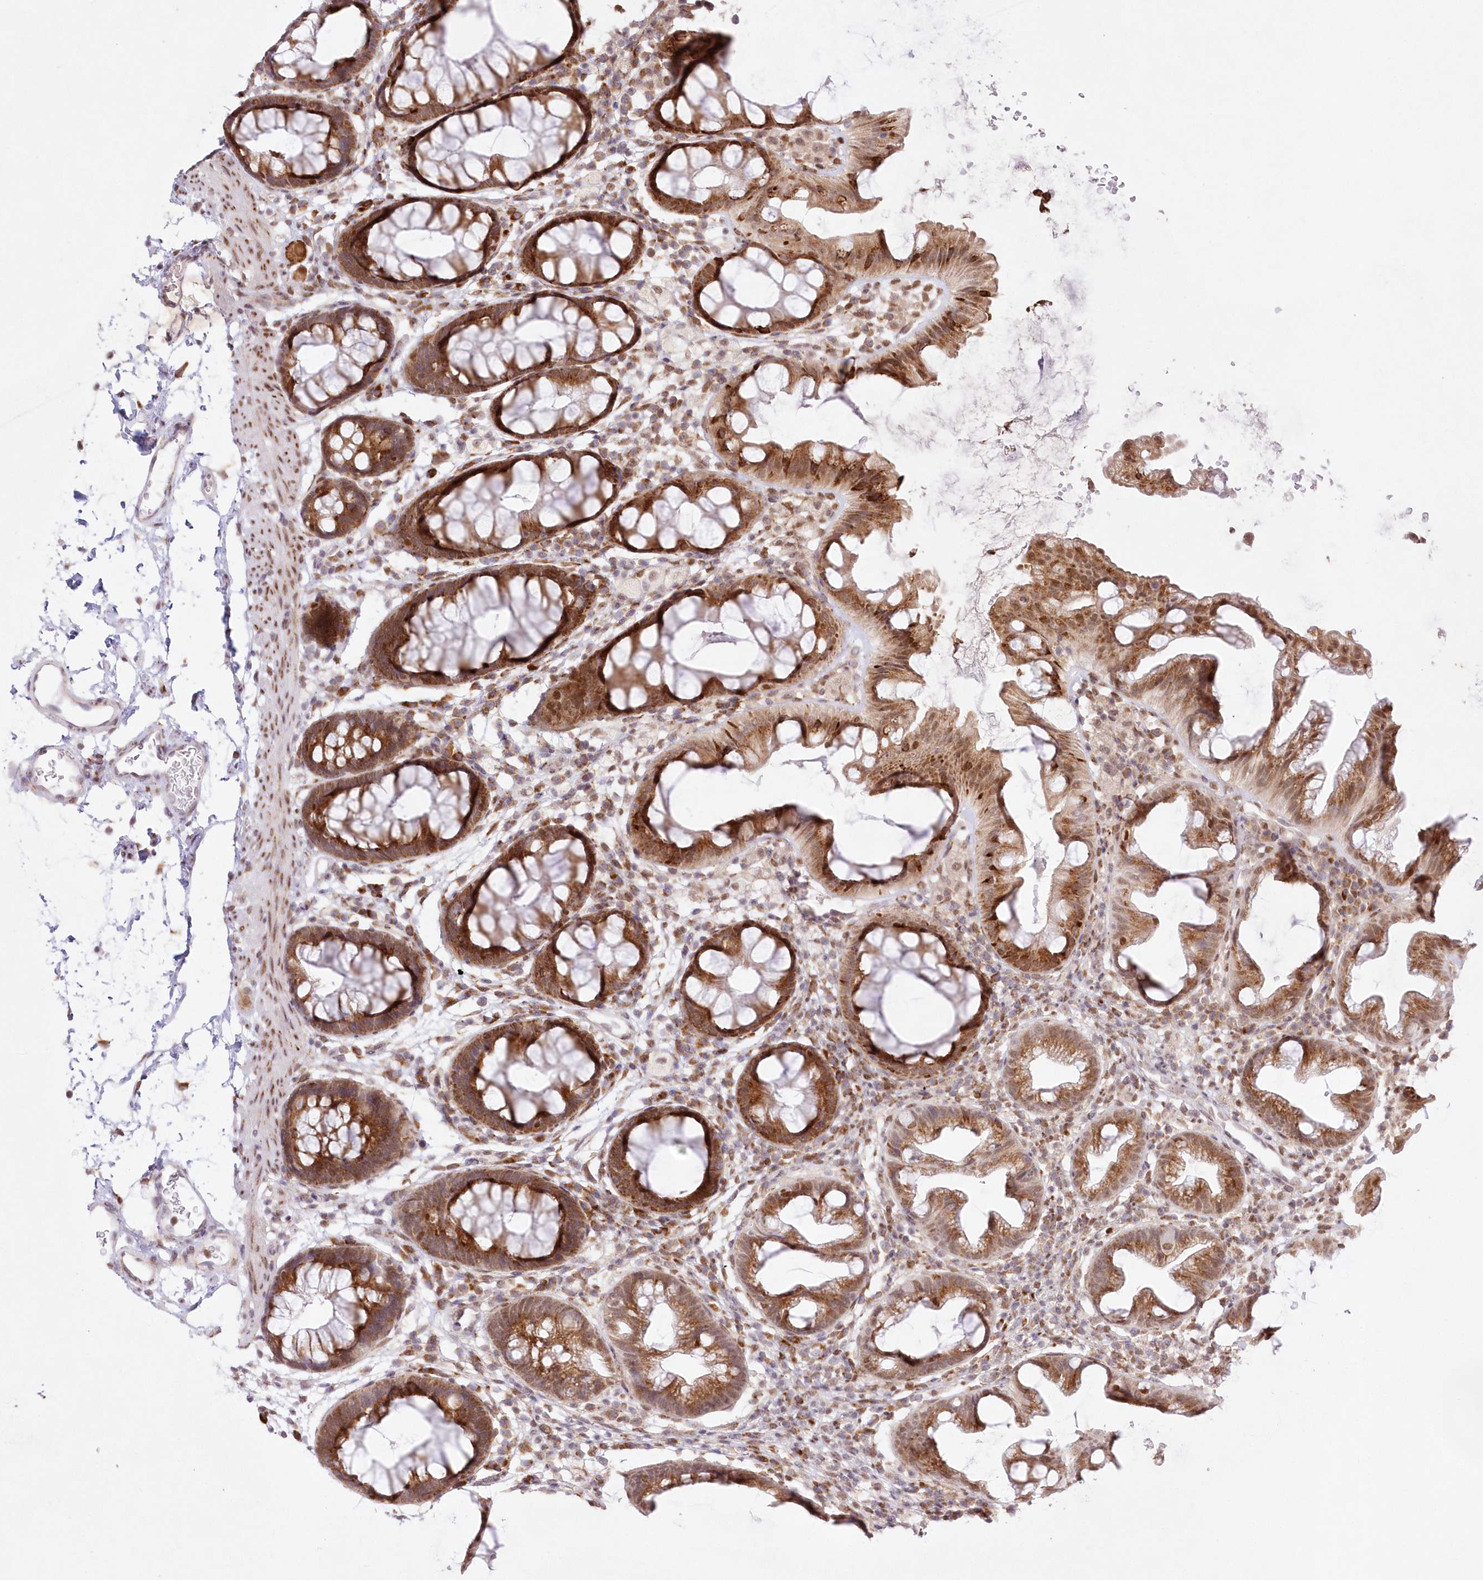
{"staining": {"intensity": "weak", "quantity": "25%-75%", "location": "cytoplasmic/membranous"}, "tissue": "colon", "cell_type": "Endothelial cells", "image_type": "normal", "snomed": [{"axis": "morphology", "description": "Normal tissue, NOS"}, {"axis": "topography", "description": "Colon"}], "caption": "High-magnification brightfield microscopy of unremarkable colon stained with DAB (brown) and counterstained with hematoxylin (blue). endothelial cells exhibit weak cytoplasmic/membranous expression is appreciated in approximately25%-75% of cells. The staining was performed using DAB to visualize the protein expression in brown, while the nuclei were stained in blue with hematoxylin (Magnification: 20x).", "gene": "LDB1", "patient": {"sex": "female", "age": 62}}